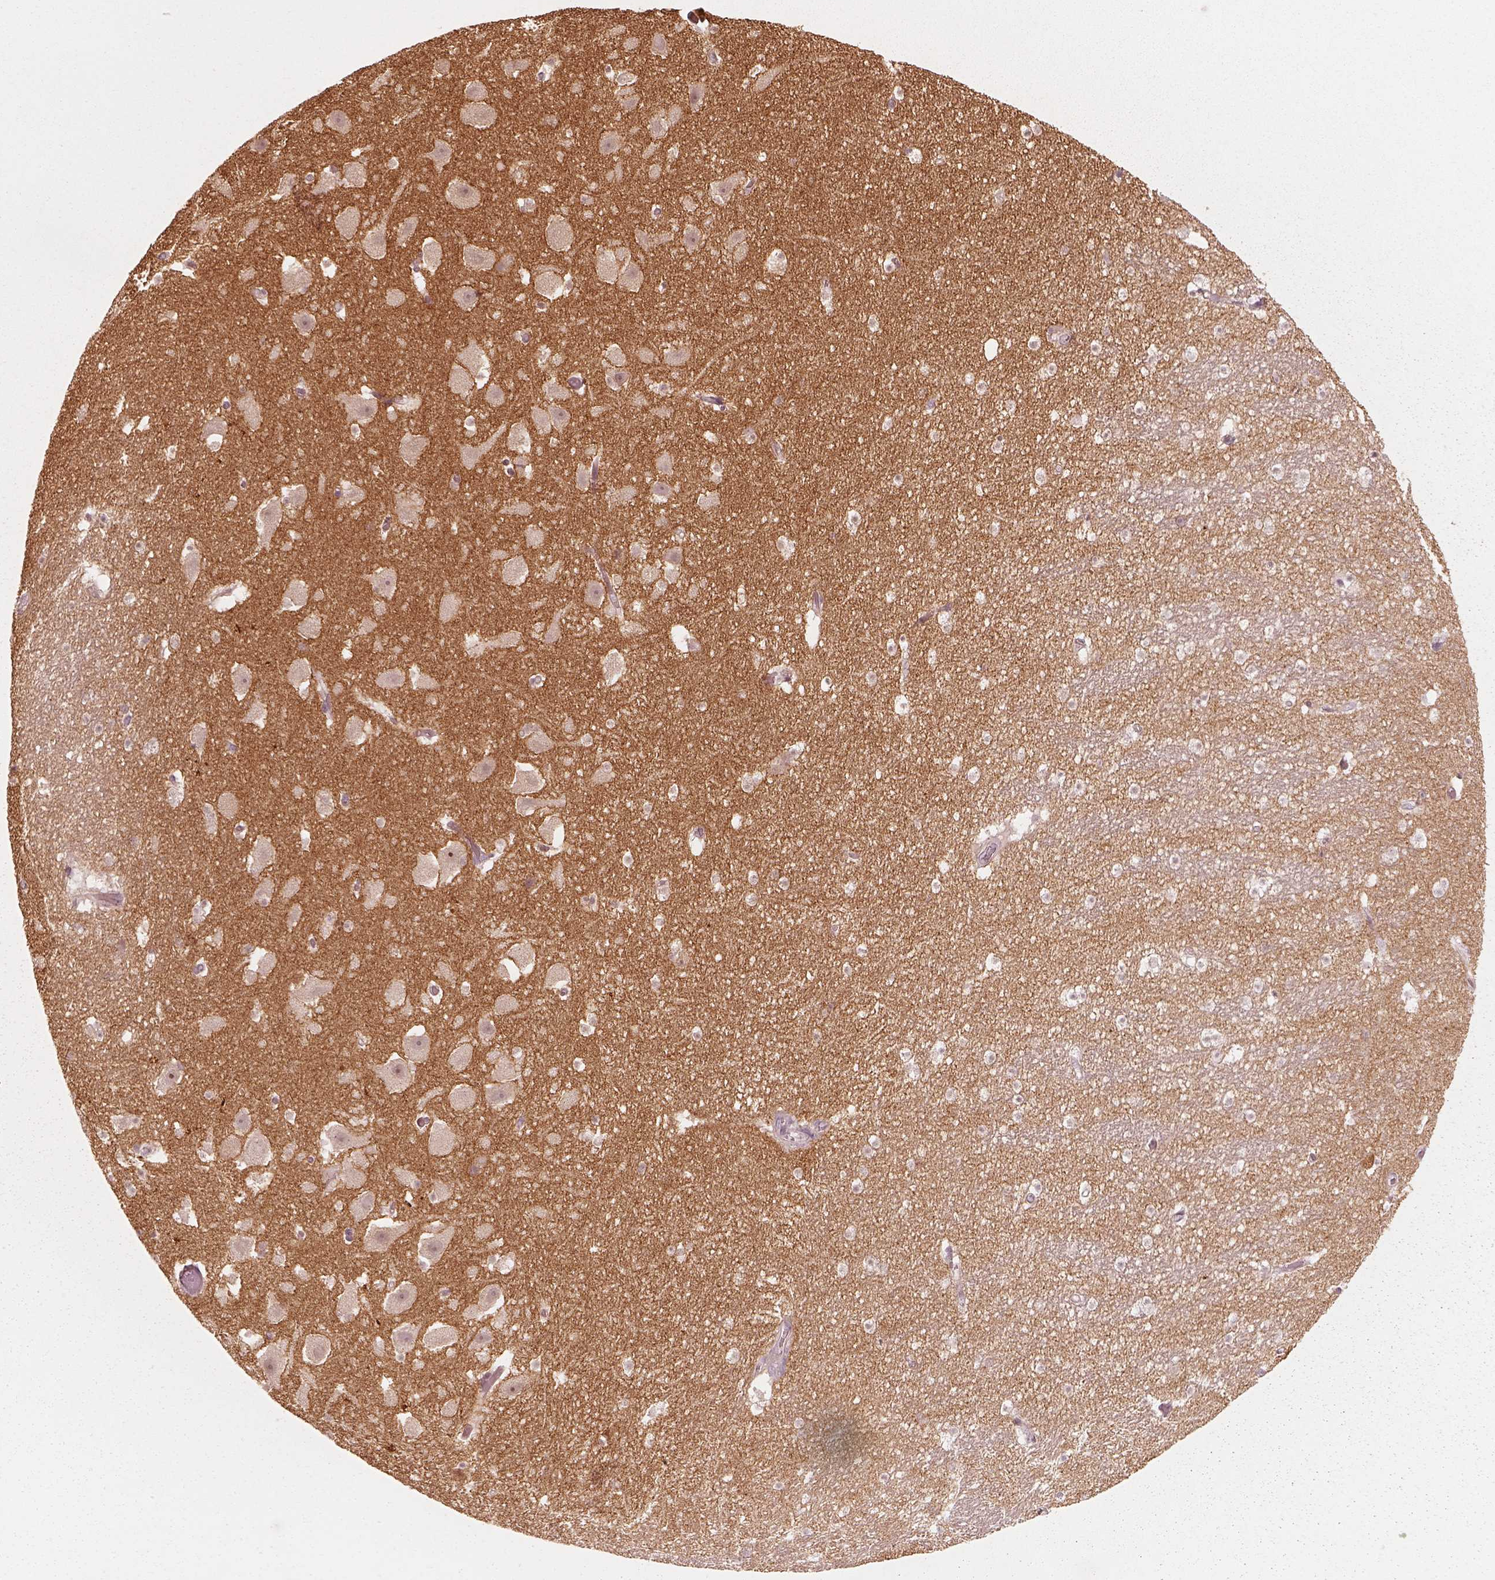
{"staining": {"intensity": "negative", "quantity": "none", "location": "none"}, "tissue": "hippocampus", "cell_type": "Glial cells", "image_type": "normal", "snomed": [{"axis": "morphology", "description": "Normal tissue, NOS"}, {"axis": "topography", "description": "Hippocampus"}], "caption": "DAB (3,3'-diaminobenzidine) immunohistochemical staining of normal human hippocampus demonstrates no significant staining in glial cells. The staining was performed using DAB to visualize the protein expression in brown, while the nuclei were stained in blue with hematoxylin (Magnification: 20x).", "gene": "RAB3C", "patient": {"sex": "male", "age": 26}}